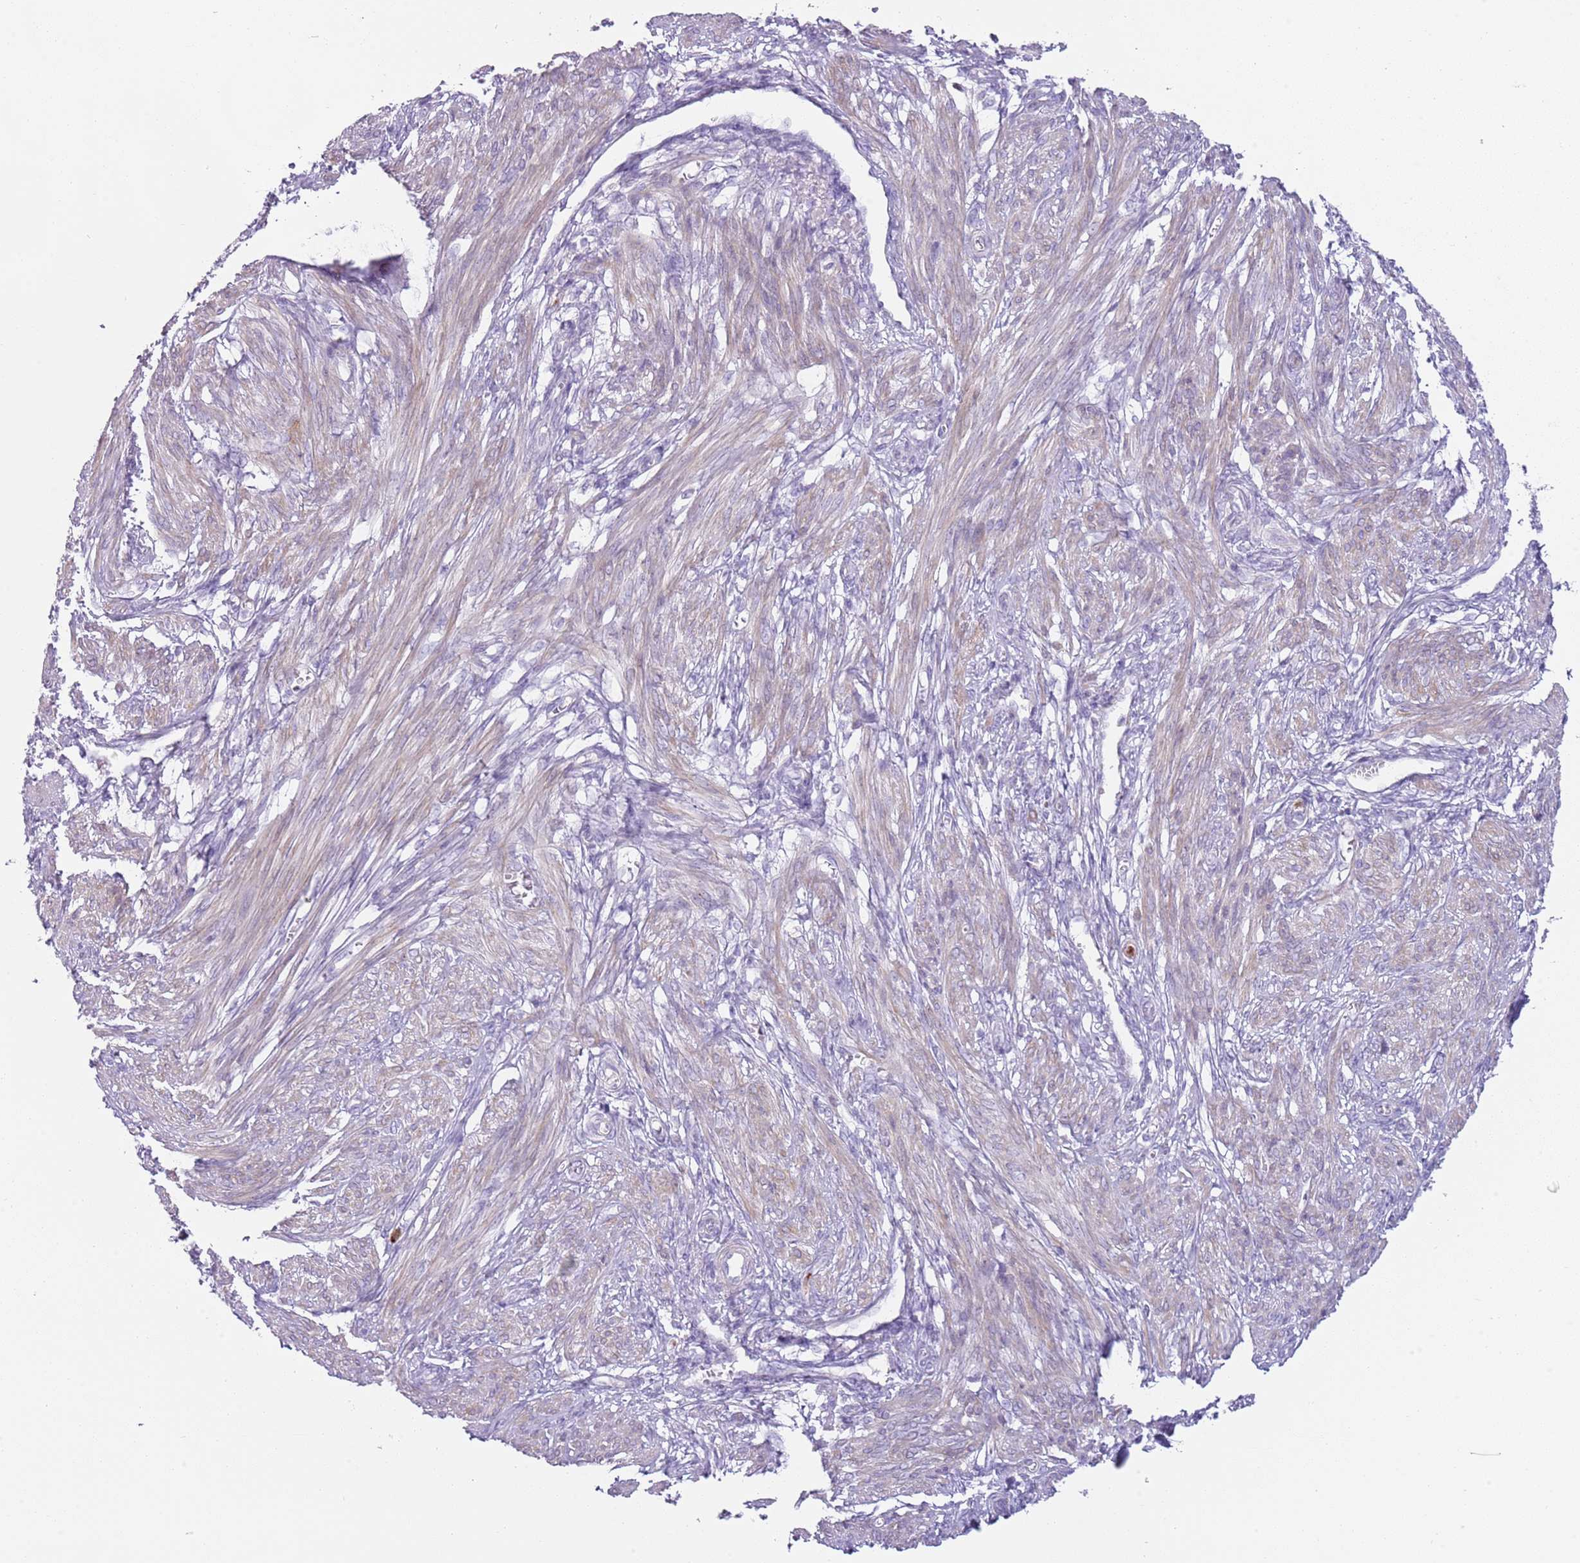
{"staining": {"intensity": "weak", "quantity": "<25%", "location": "cytoplasmic/membranous"}, "tissue": "smooth muscle", "cell_type": "Smooth muscle cells", "image_type": "normal", "snomed": [{"axis": "morphology", "description": "Normal tissue, NOS"}, {"axis": "topography", "description": "Smooth muscle"}], "caption": "An immunohistochemistry (IHC) image of benign smooth muscle is shown. There is no staining in smooth muscle cells of smooth muscle. The staining was performed using DAB (3,3'-diaminobenzidine) to visualize the protein expression in brown, while the nuclei were stained in blue with hematoxylin (Magnification: 20x).", "gene": "CD177", "patient": {"sex": "female", "age": 39}}